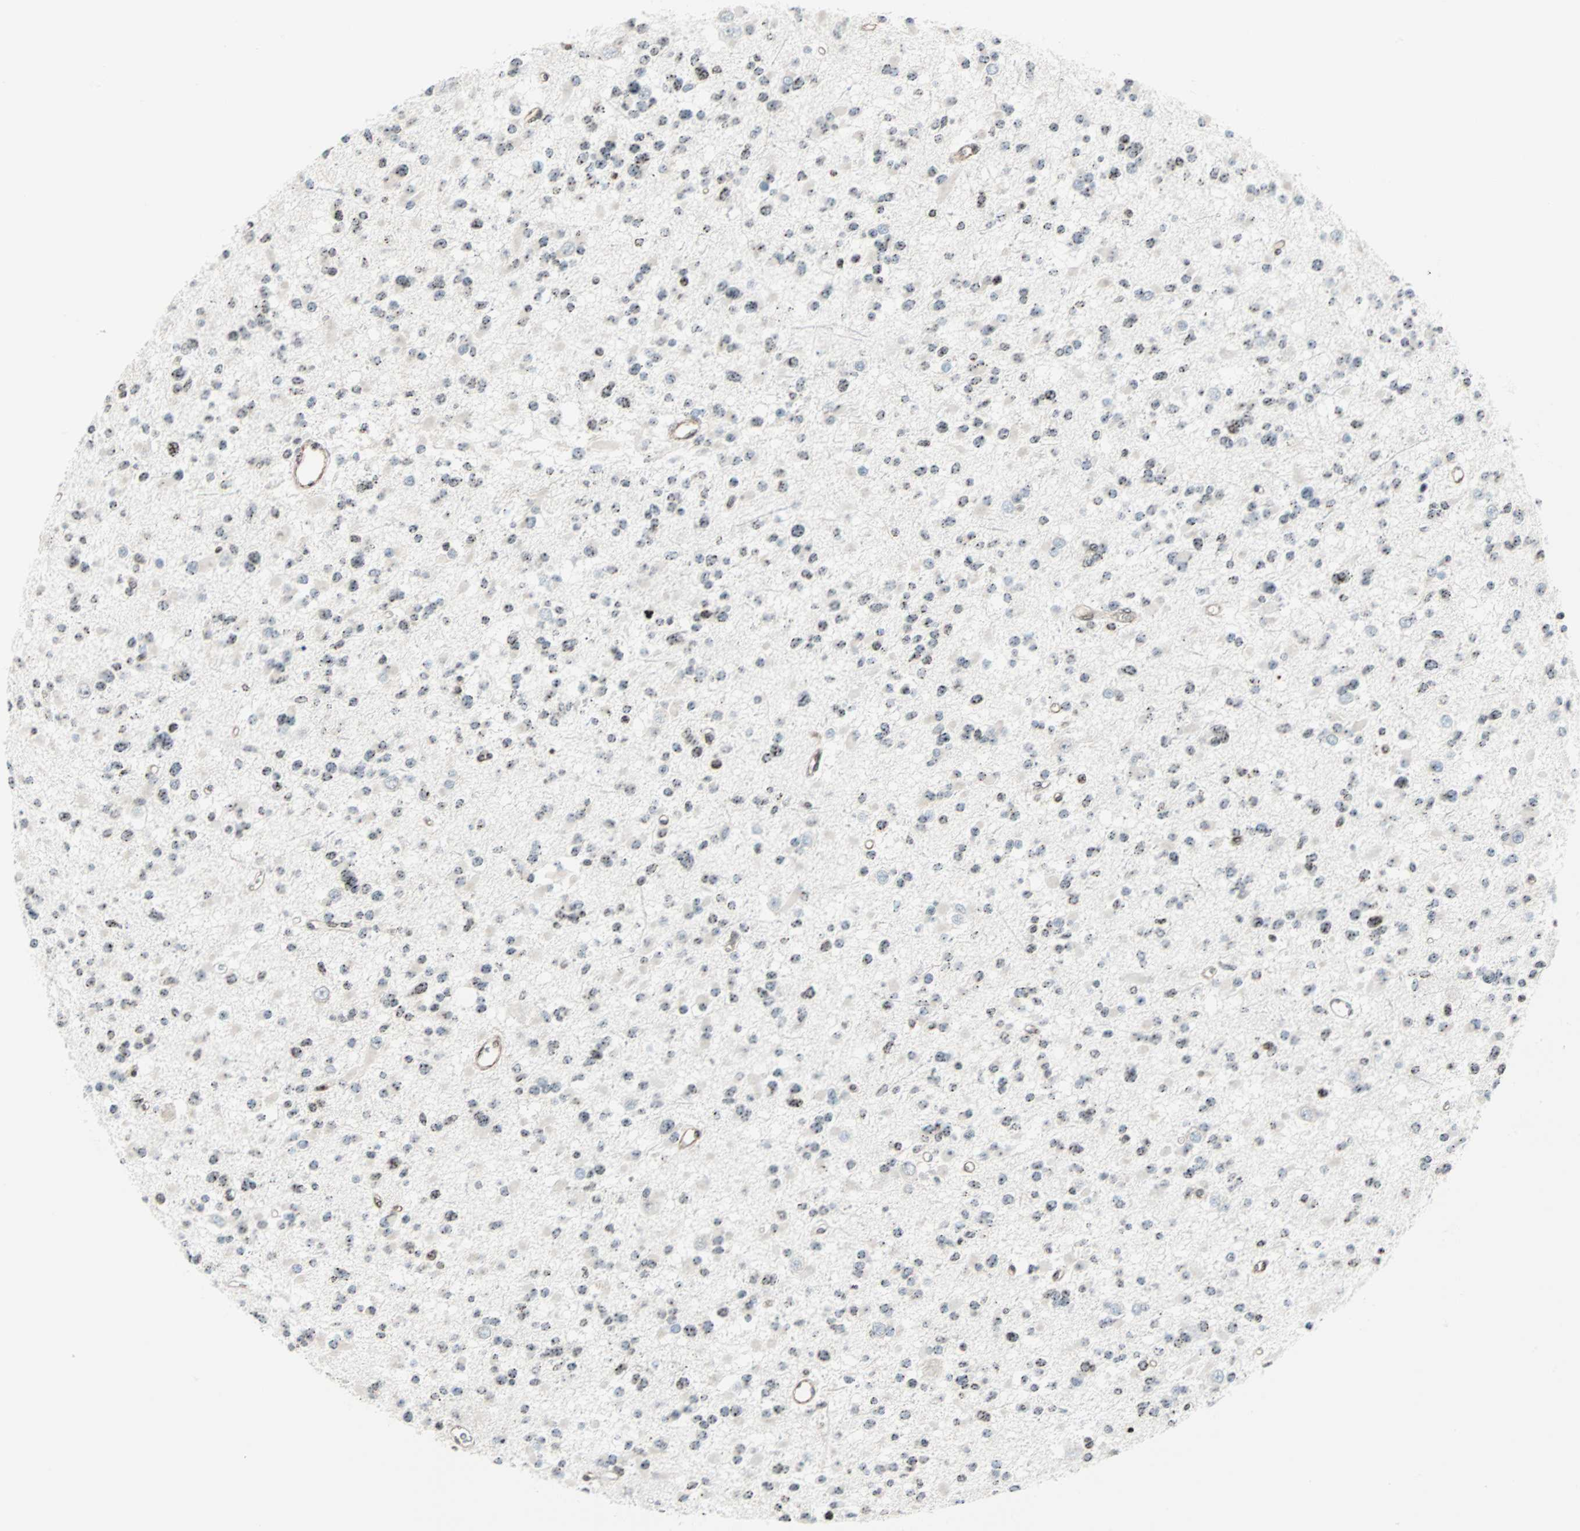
{"staining": {"intensity": "weak", "quantity": ">75%", "location": "nuclear"}, "tissue": "glioma", "cell_type": "Tumor cells", "image_type": "cancer", "snomed": [{"axis": "morphology", "description": "Glioma, malignant, Low grade"}, {"axis": "topography", "description": "Brain"}], "caption": "A high-resolution micrograph shows IHC staining of malignant glioma (low-grade), which demonstrates weak nuclear staining in about >75% of tumor cells.", "gene": "CENPA", "patient": {"sex": "female", "age": 22}}